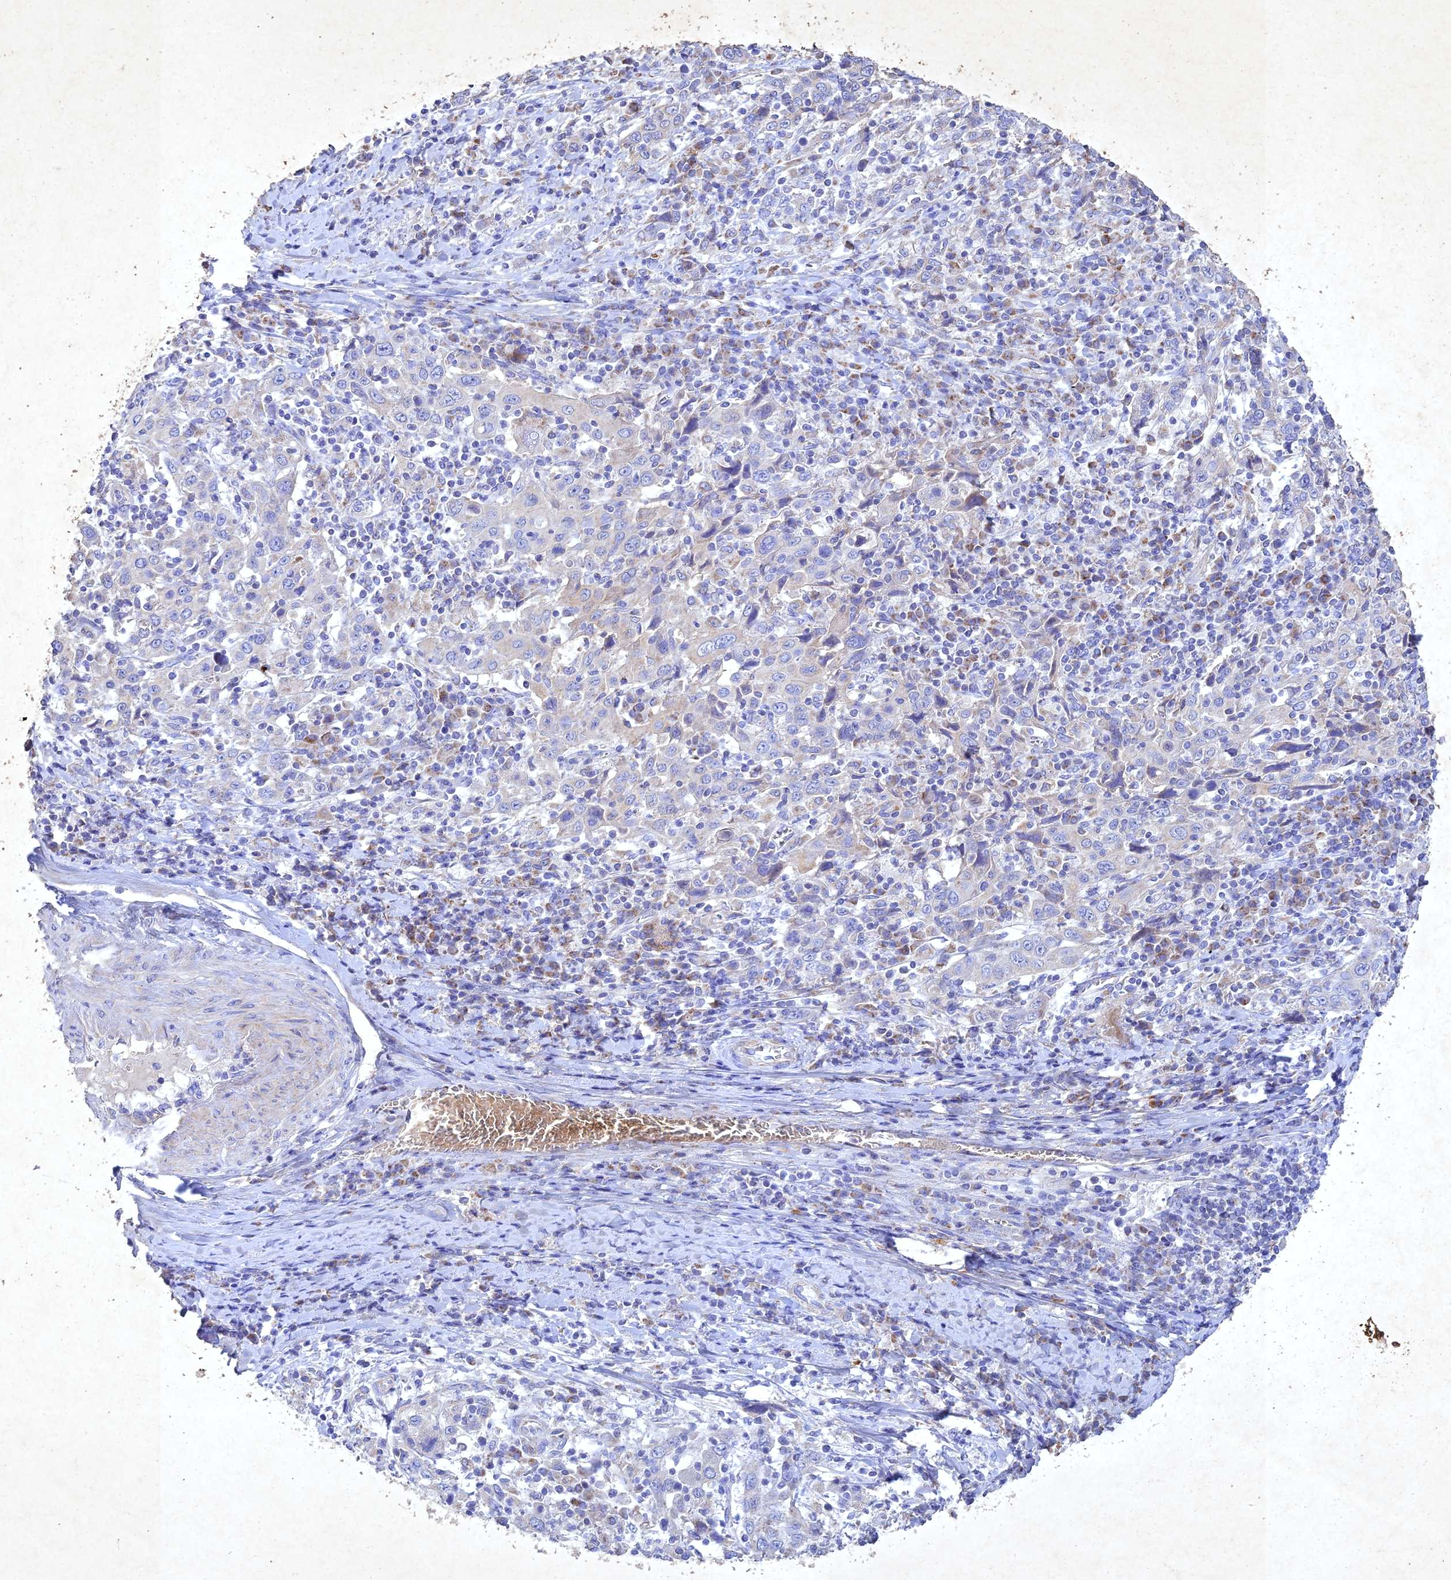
{"staining": {"intensity": "negative", "quantity": "none", "location": "none"}, "tissue": "cervical cancer", "cell_type": "Tumor cells", "image_type": "cancer", "snomed": [{"axis": "morphology", "description": "Squamous cell carcinoma, NOS"}, {"axis": "topography", "description": "Cervix"}], "caption": "IHC photomicrograph of neoplastic tissue: human squamous cell carcinoma (cervical) stained with DAB (3,3'-diaminobenzidine) demonstrates no significant protein staining in tumor cells.", "gene": "NDUFV1", "patient": {"sex": "female", "age": 46}}